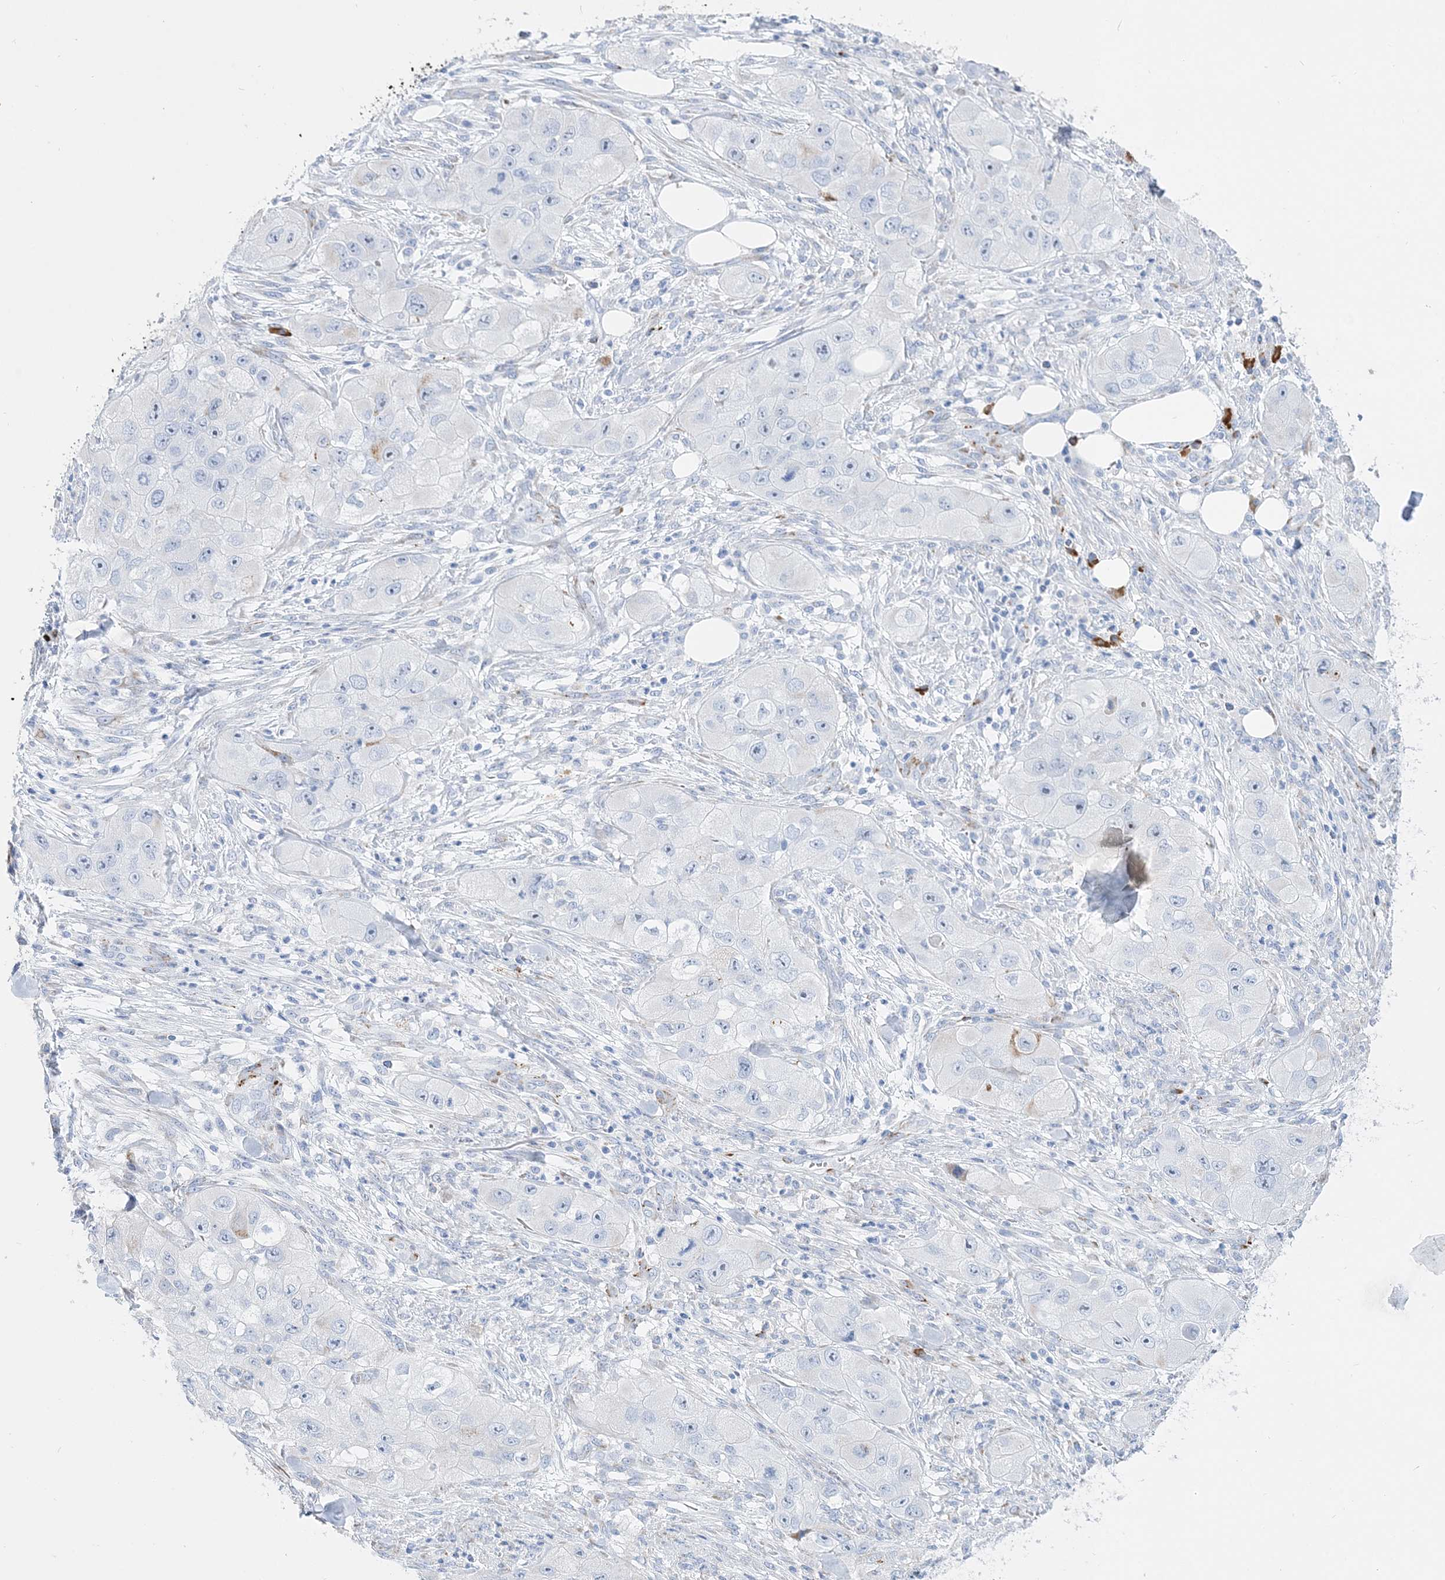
{"staining": {"intensity": "negative", "quantity": "none", "location": "none"}, "tissue": "skin cancer", "cell_type": "Tumor cells", "image_type": "cancer", "snomed": [{"axis": "morphology", "description": "Squamous cell carcinoma, NOS"}, {"axis": "topography", "description": "Skin"}, {"axis": "topography", "description": "Subcutis"}], "caption": "The immunohistochemistry (IHC) histopathology image has no significant positivity in tumor cells of skin cancer (squamous cell carcinoma) tissue. Brightfield microscopy of immunohistochemistry (IHC) stained with DAB (brown) and hematoxylin (blue), captured at high magnification.", "gene": "TSPYL6", "patient": {"sex": "male", "age": 73}}